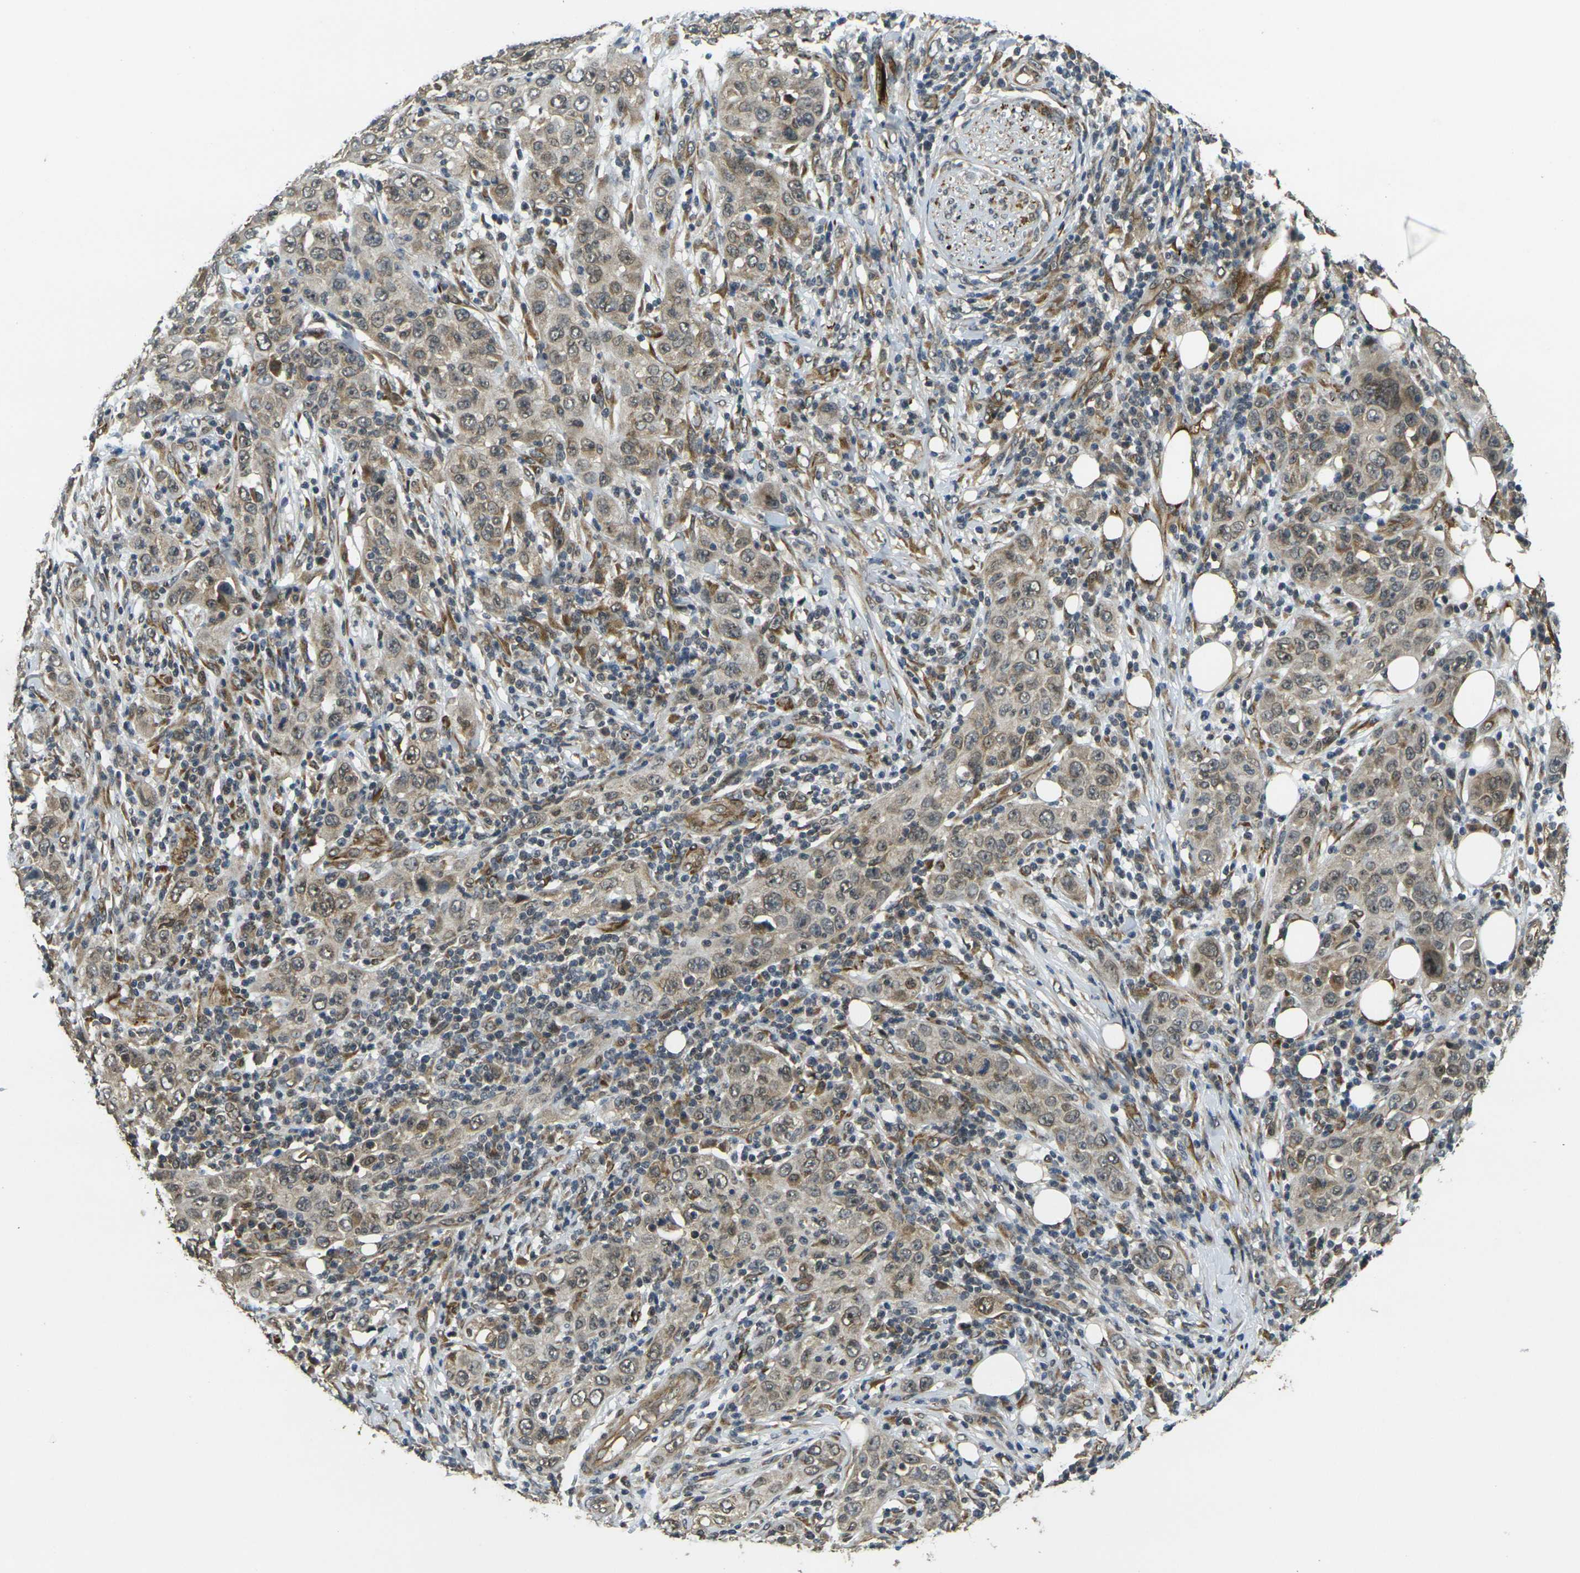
{"staining": {"intensity": "weak", "quantity": "25%-75%", "location": "cytoplasmic/membranous,nuclear"}, "tissue": "skin cancer", "cell_type": "Tumor cells", "image_type": "cancer", "snomed": [{"axis": "morphology", "description": "Squamous cell carcinoma, NOS"}, {"axis": "topography", "description": "Skin"}], "caption": "Immunohistochemical staining of skin cancer shows low levels of weak cytoplasmic/membranous and nuclear protein expression in about 25%-75% of tumor cells. The protein of interest is shown in brown color, while the nuclei are stained blue.", "gene": "FUT11", "patient": {"sex": "female", "age": 88}}